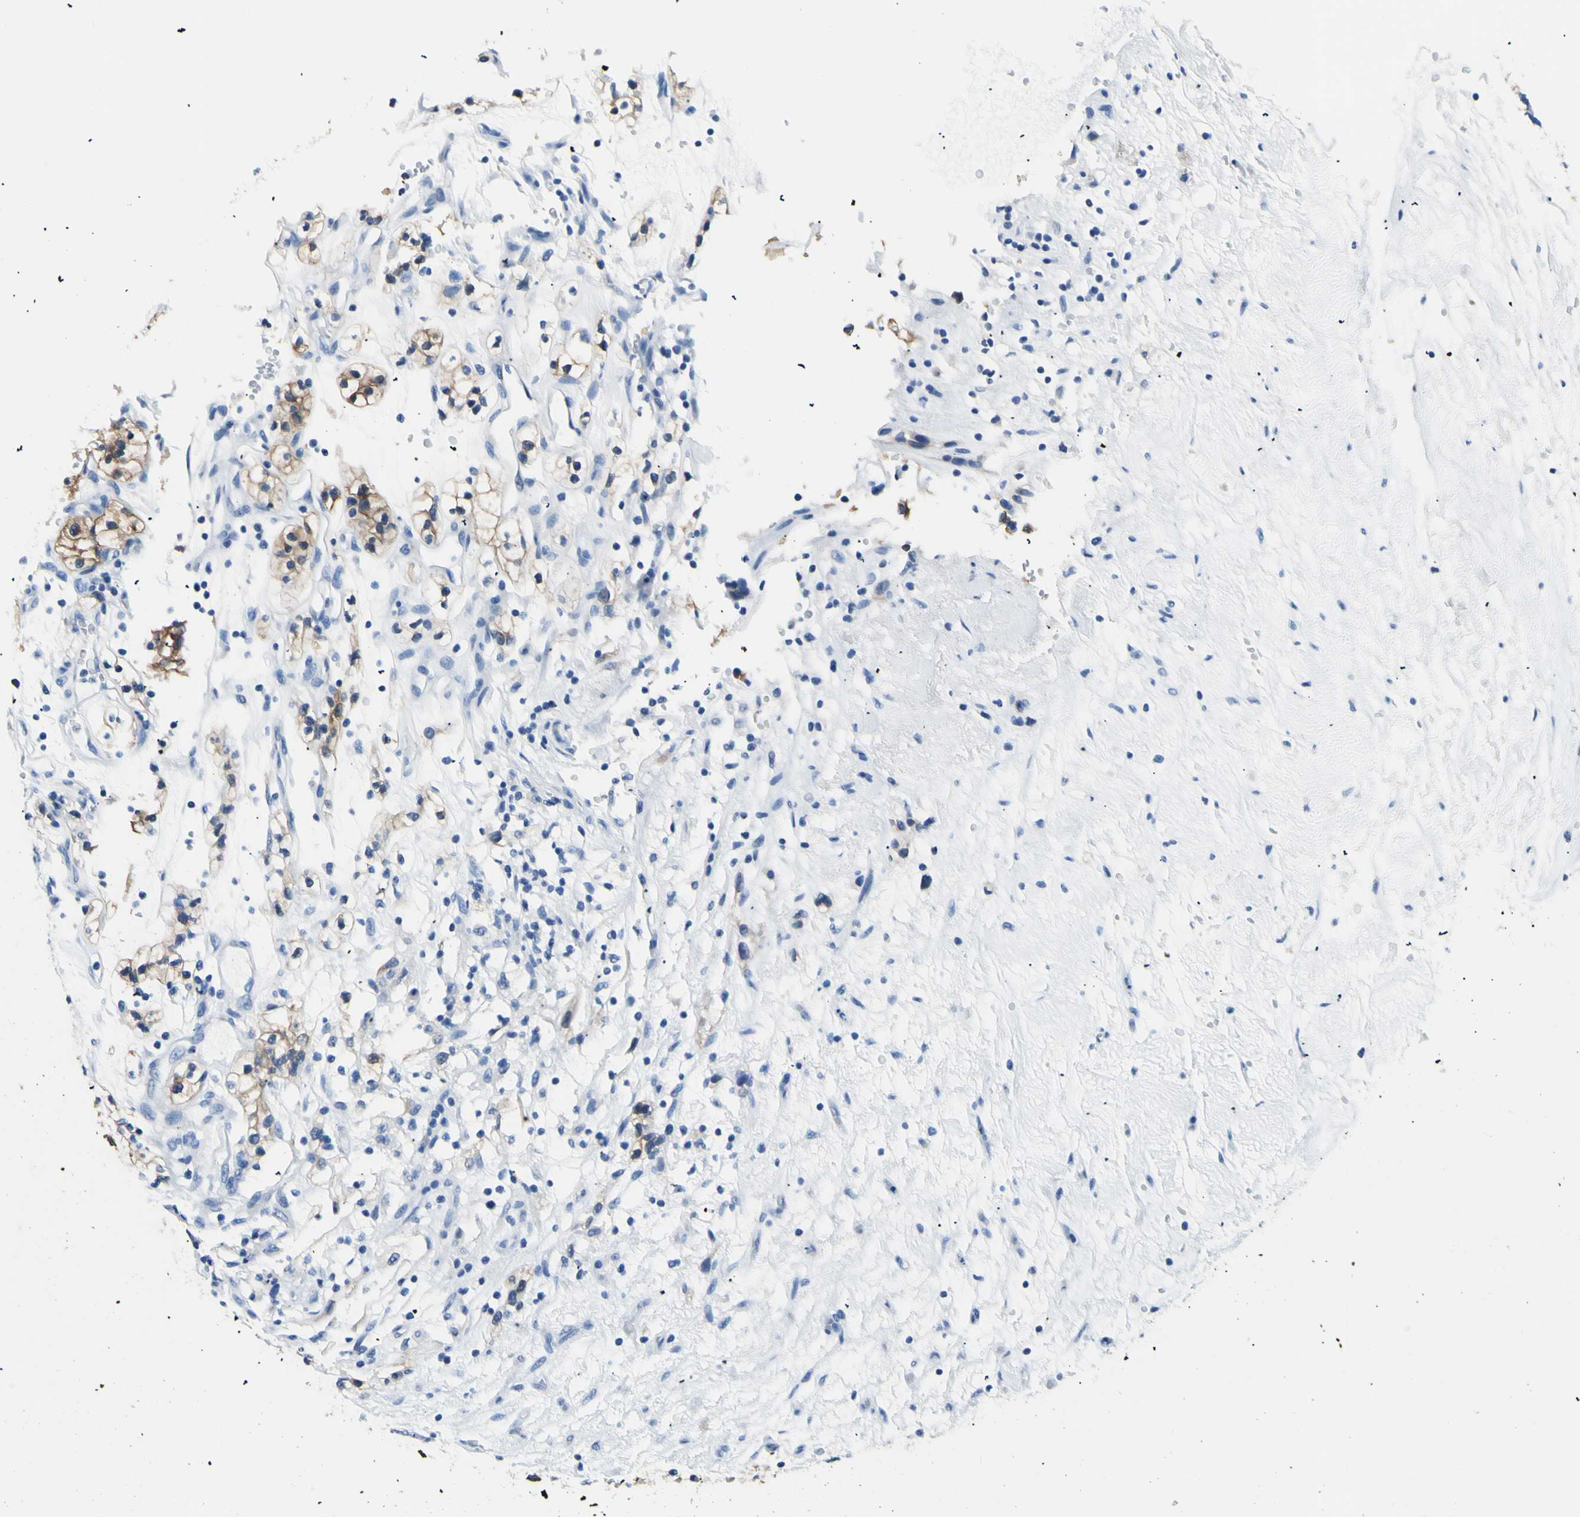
{"staining": {"intensity": "moderate", "quantity": ">75%", "location": "cytoplasmic/membranous"}, "tissue": "renal cancer", "cell_type": "Tumor cells", "image_type": "cancer", "snomed": [{"axis": "morphology", "description": "Adenocarcinoma, NOS"}, {"axis": "topography", "description": "Kidney"}], "caption": "A brown stain shows moderate cytoplasmic/membranous positivity of a protein in human adenocarcinoma (renal) tumor cells. (DAB (3,3'-diaminobenzidine) = brown stain, brightfield microscopy at high magnification).", "gene": "HPCA", "patient": {"sex": "female", "age": 57}}